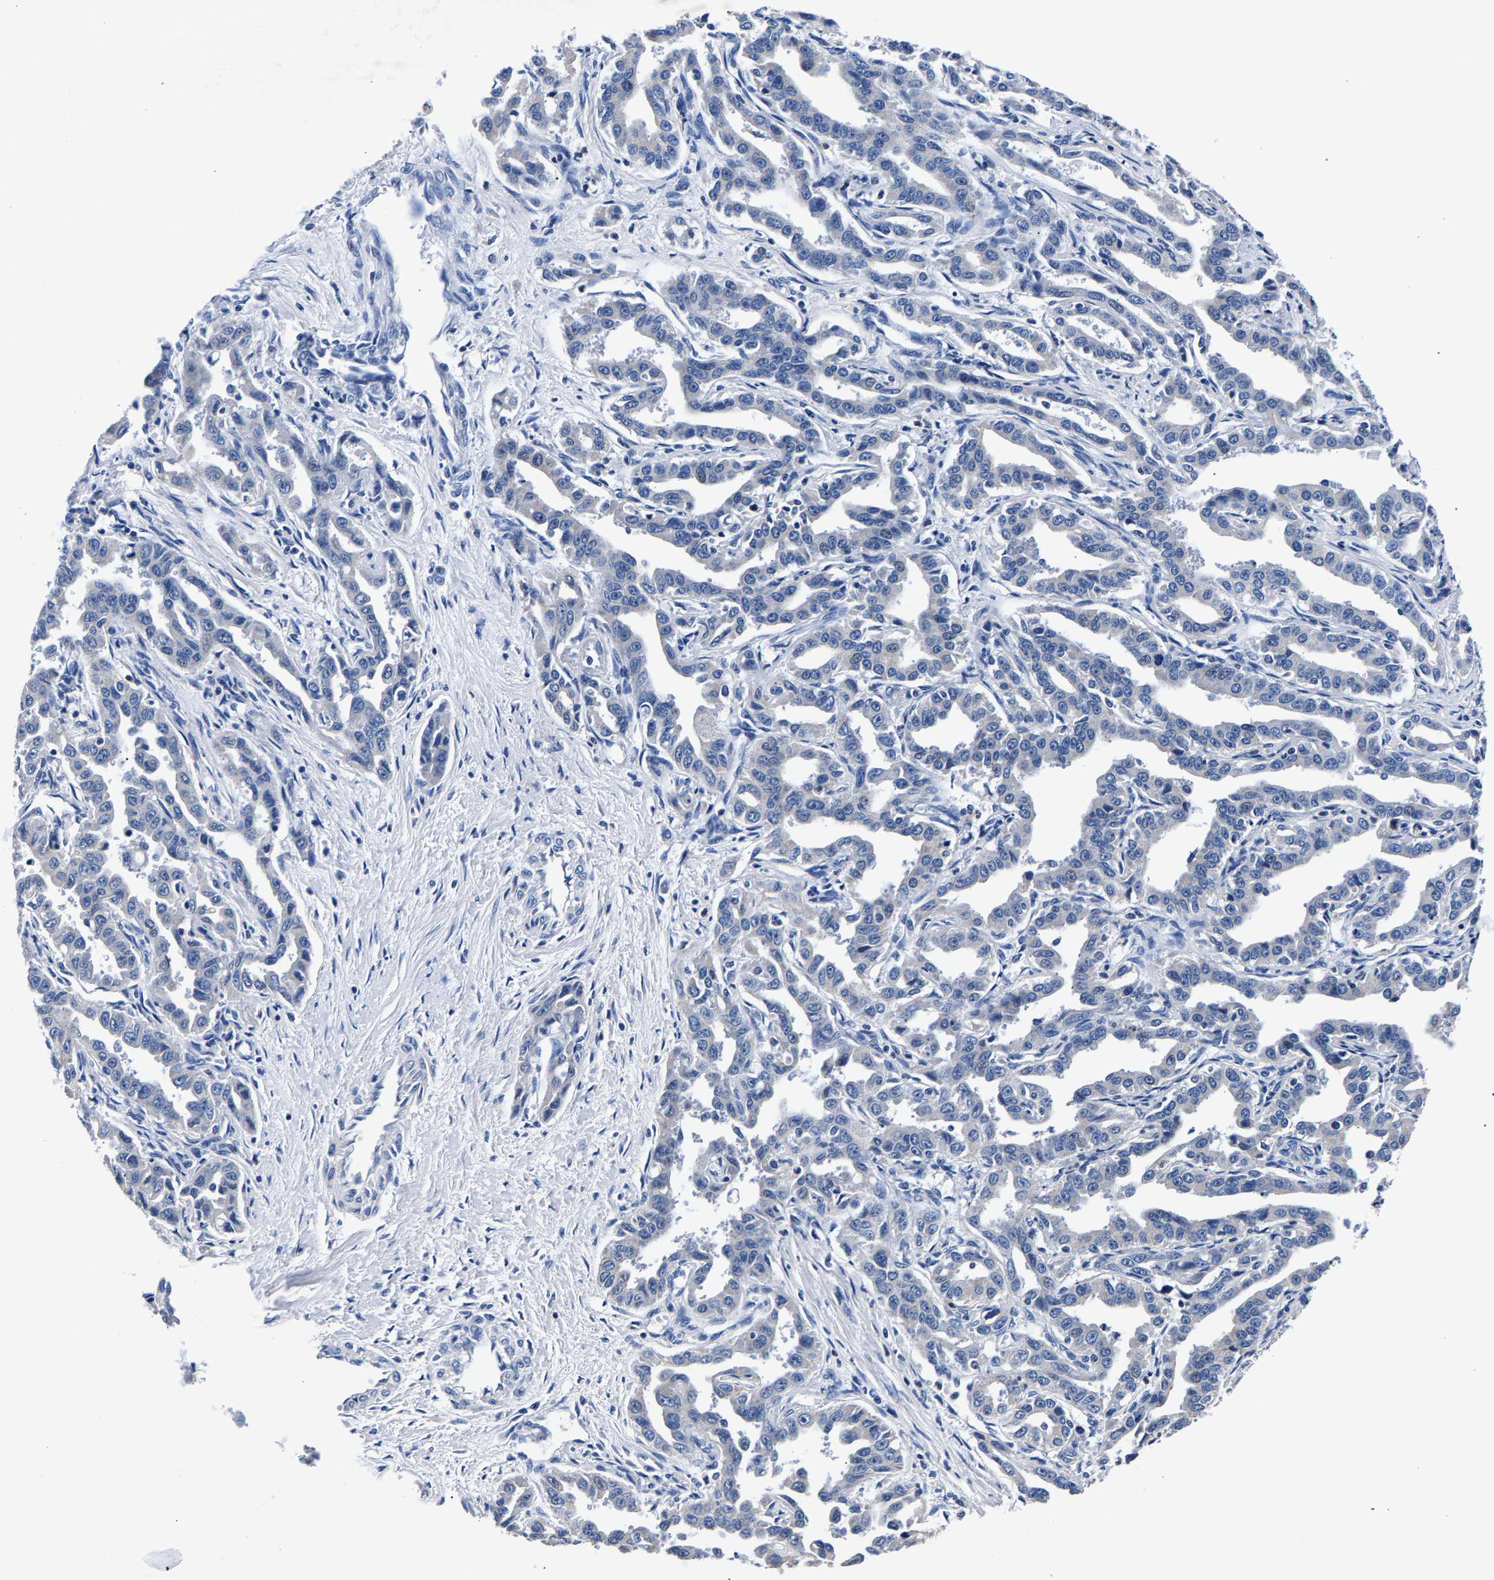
{"staining": {"intensity": "negative", "quantity": "none", "location": "none"}, "tissue": "liver cancer", "cell_type": "Tumor cells", "image_type": "cancer", "snomed": [{"axis": "morphology", "description": "Cholangiocarcinoma"}, {"axis": "topography", "description": "Liver"}], "caption": "DAB (3,3'-diaminobenzidine) immunohistochemical staining of human cholangiocarcinoma (liver) exhibits no significant expression in tumor cells.", "gene": "PHF24", "patient": {"sex": "male", "age": 59}}